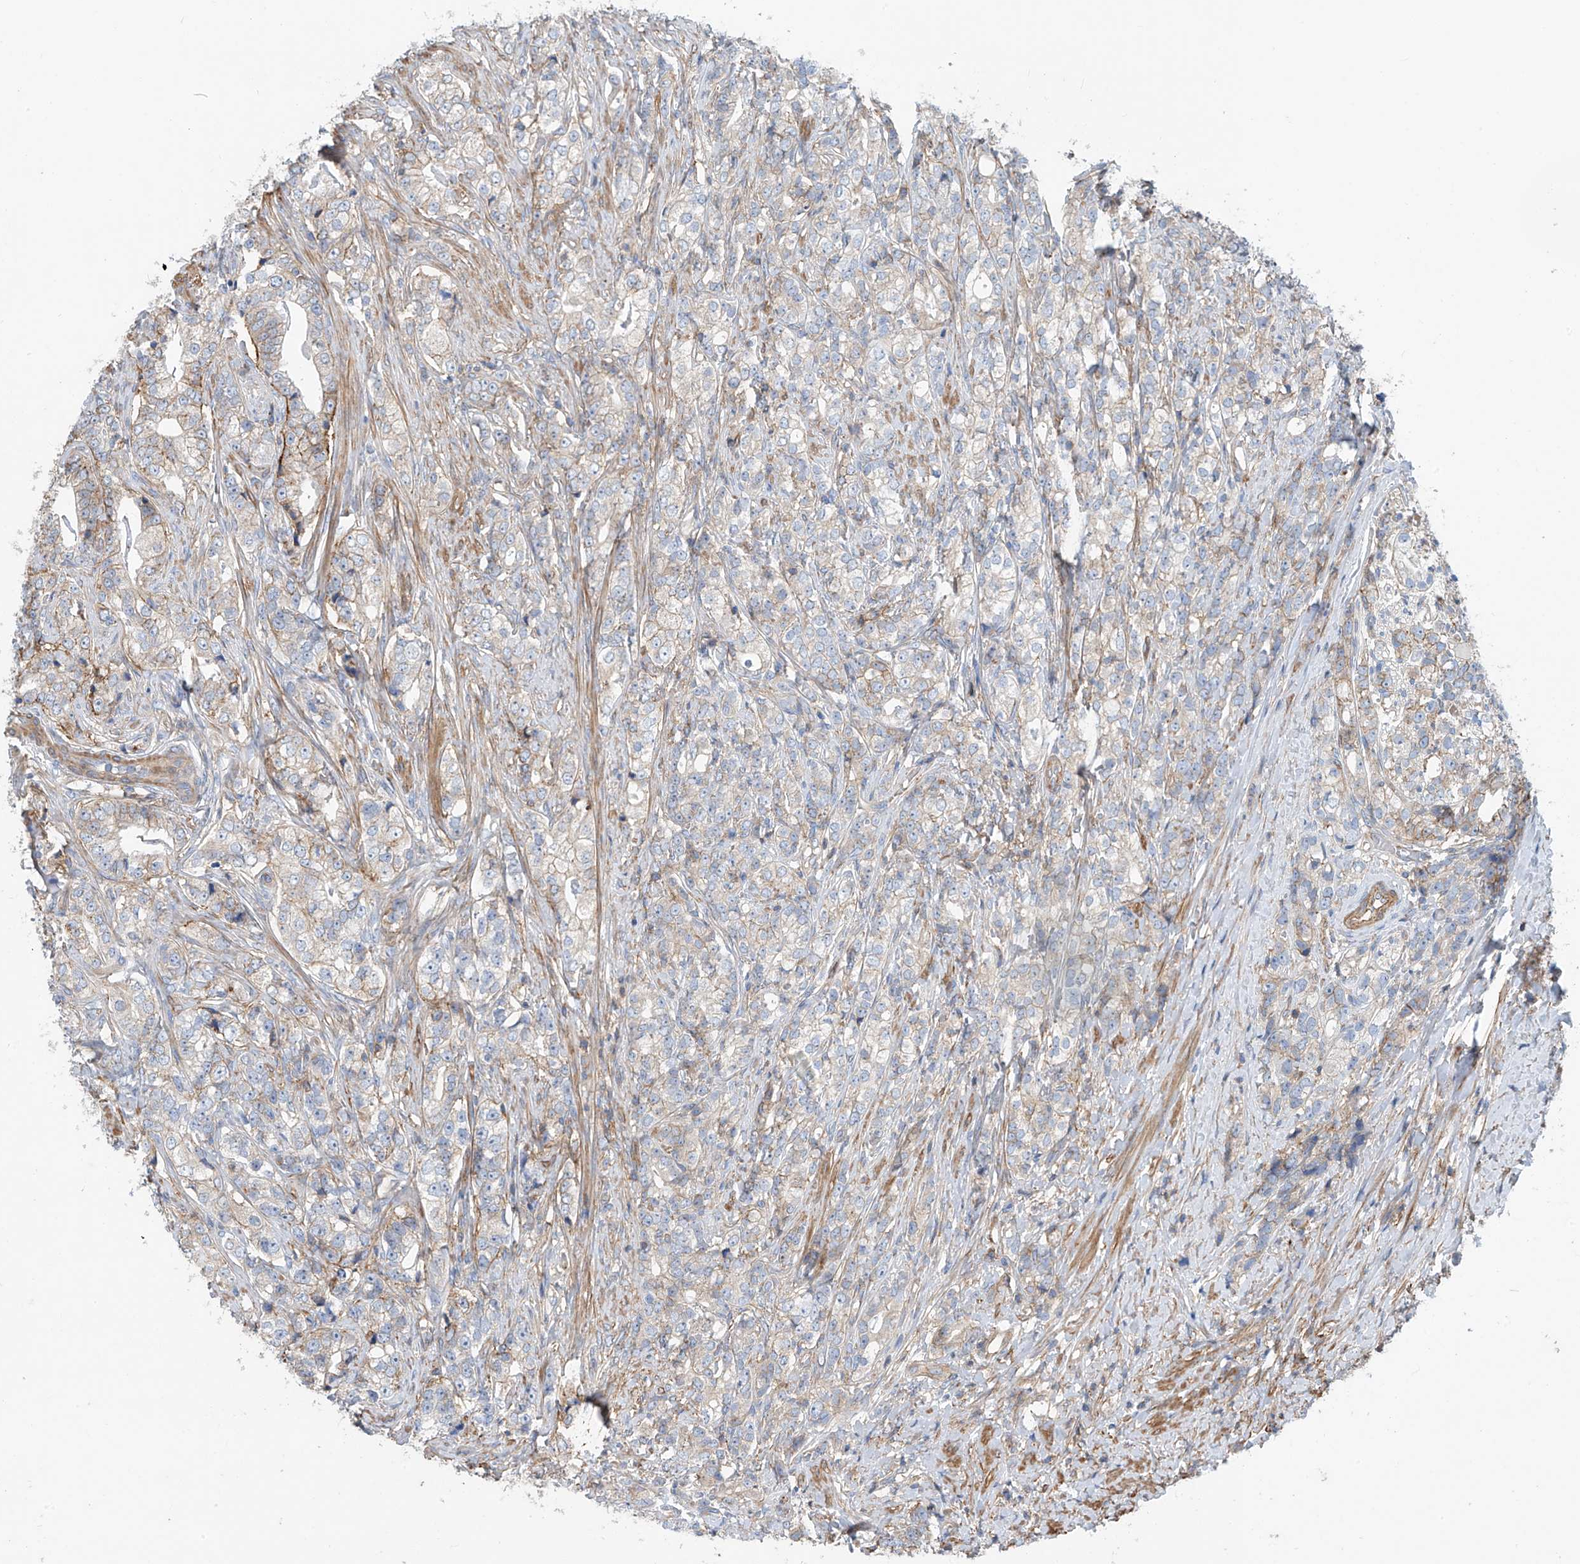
{"staining": {"intensity": "moderate", "quantity": "25%-75%", "location": "cytoplasmic/membranous"}, "tissue": "prostate cancer", "cell_type": "Tumor cells", "image_type": "cancer", "snomed": [{"axis": "morphology", "description": "Adenocarcinoma, High grade"}, {"axis": "topography", "description": "Prostate"}], "caption": "Prostate high-grade adenocarcinoma stained with IHC displays moderate cytoplasmic/membranous expression in approximately 25%-75% of tumor cells.", "gene": "SLC1A5", "patient": {"sex": "male", "age": 69}}